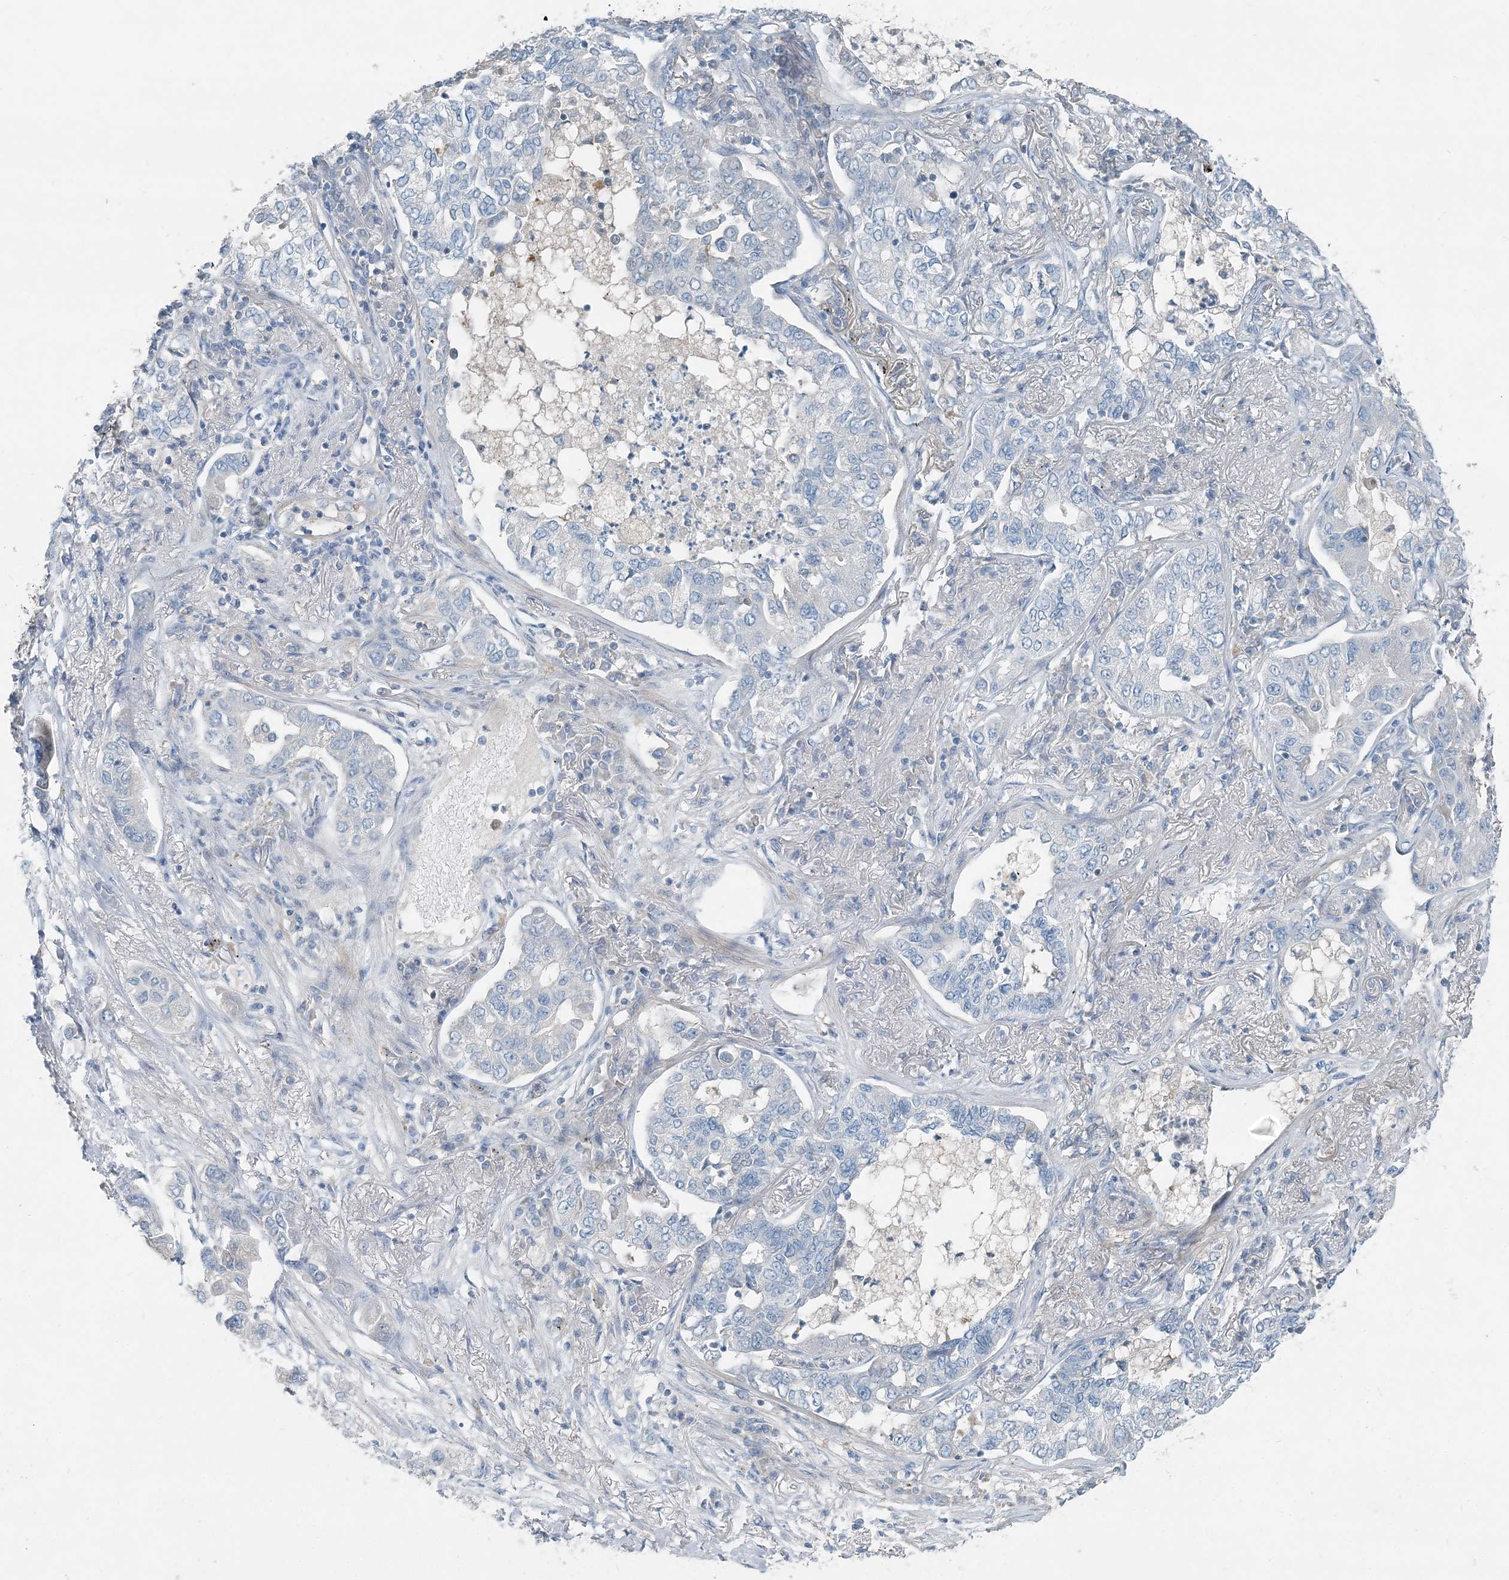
{"staining": {"intensity": "negative", "quantity": "none", "location": "none"}, "tissue": "lung cancer", "cell_type": "Tumor cells", "image_type": "cancer", "snomed": [{"axis": "morphology", "description": "Adenocarcinoma, NOS"}, {"axis": "topography", "description": "Lung"}], "caption": "Immunohistochemistry image of neoplastic tissue: lung cancer stained with DAB (3,3'-diaminobenzidine) shows no significant protein positivity in tumor cells.", "gene": "ARMH1", "patient": {"sex": "male", "age": 49}}